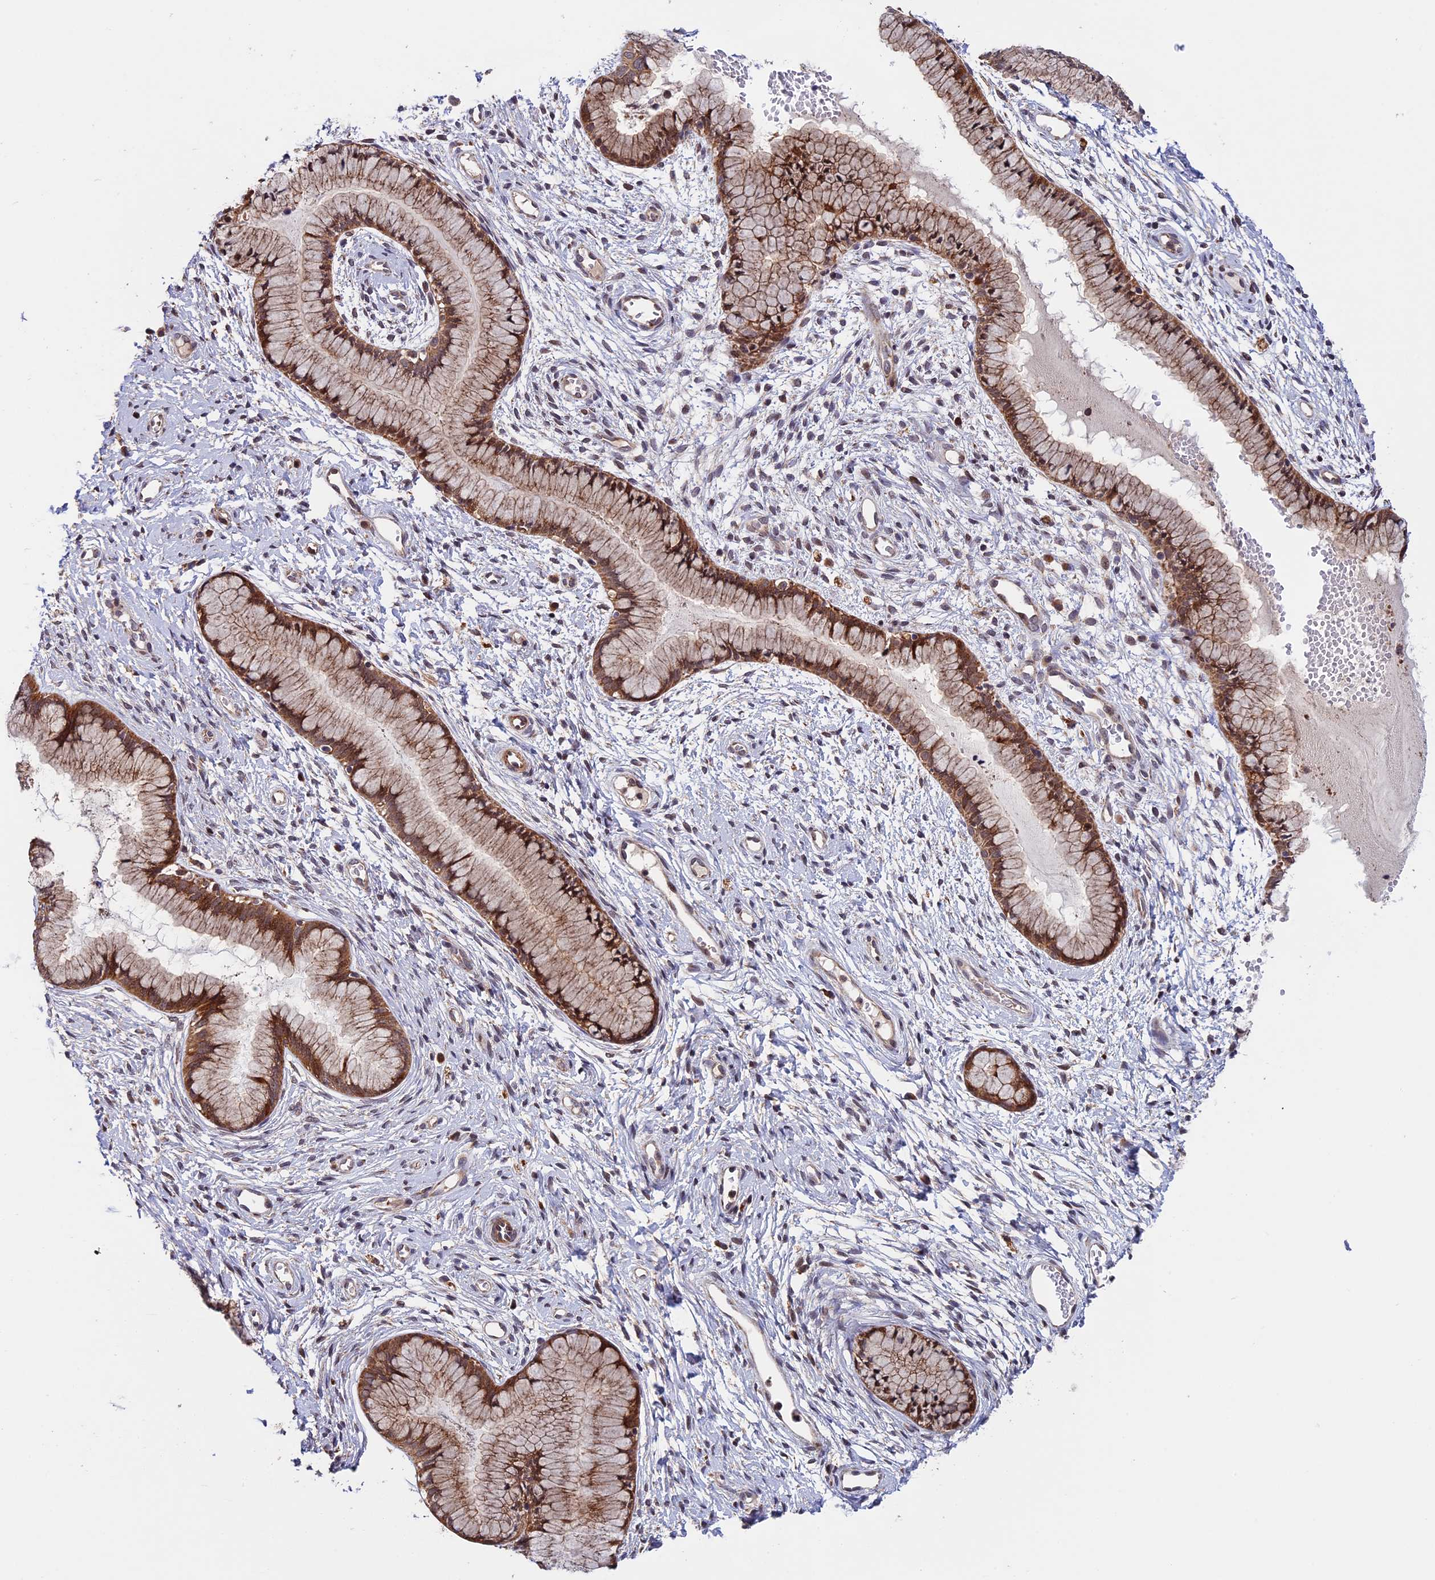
{"staining": {"intensity": "moderate", "quantity": ">75%", "location": "cytoplasmic/membranous"}, "tissue": "cervix", "cell_type": "Glandular cells", "image_type": "normal", "snomed": [{"axis": "morphology", "description": "Normal tissue, NOS"}, {"axis": "topography", "description": "Cervix"}], "caption": "Approximately >75% of glandular cells in benign human cervix exhibit moderate cytoplasmic/membranous protein expression as visualized by brown immunohistochemical staining.", "gene": "RNF17", "patient": {"sex": "female", "age": 42}}